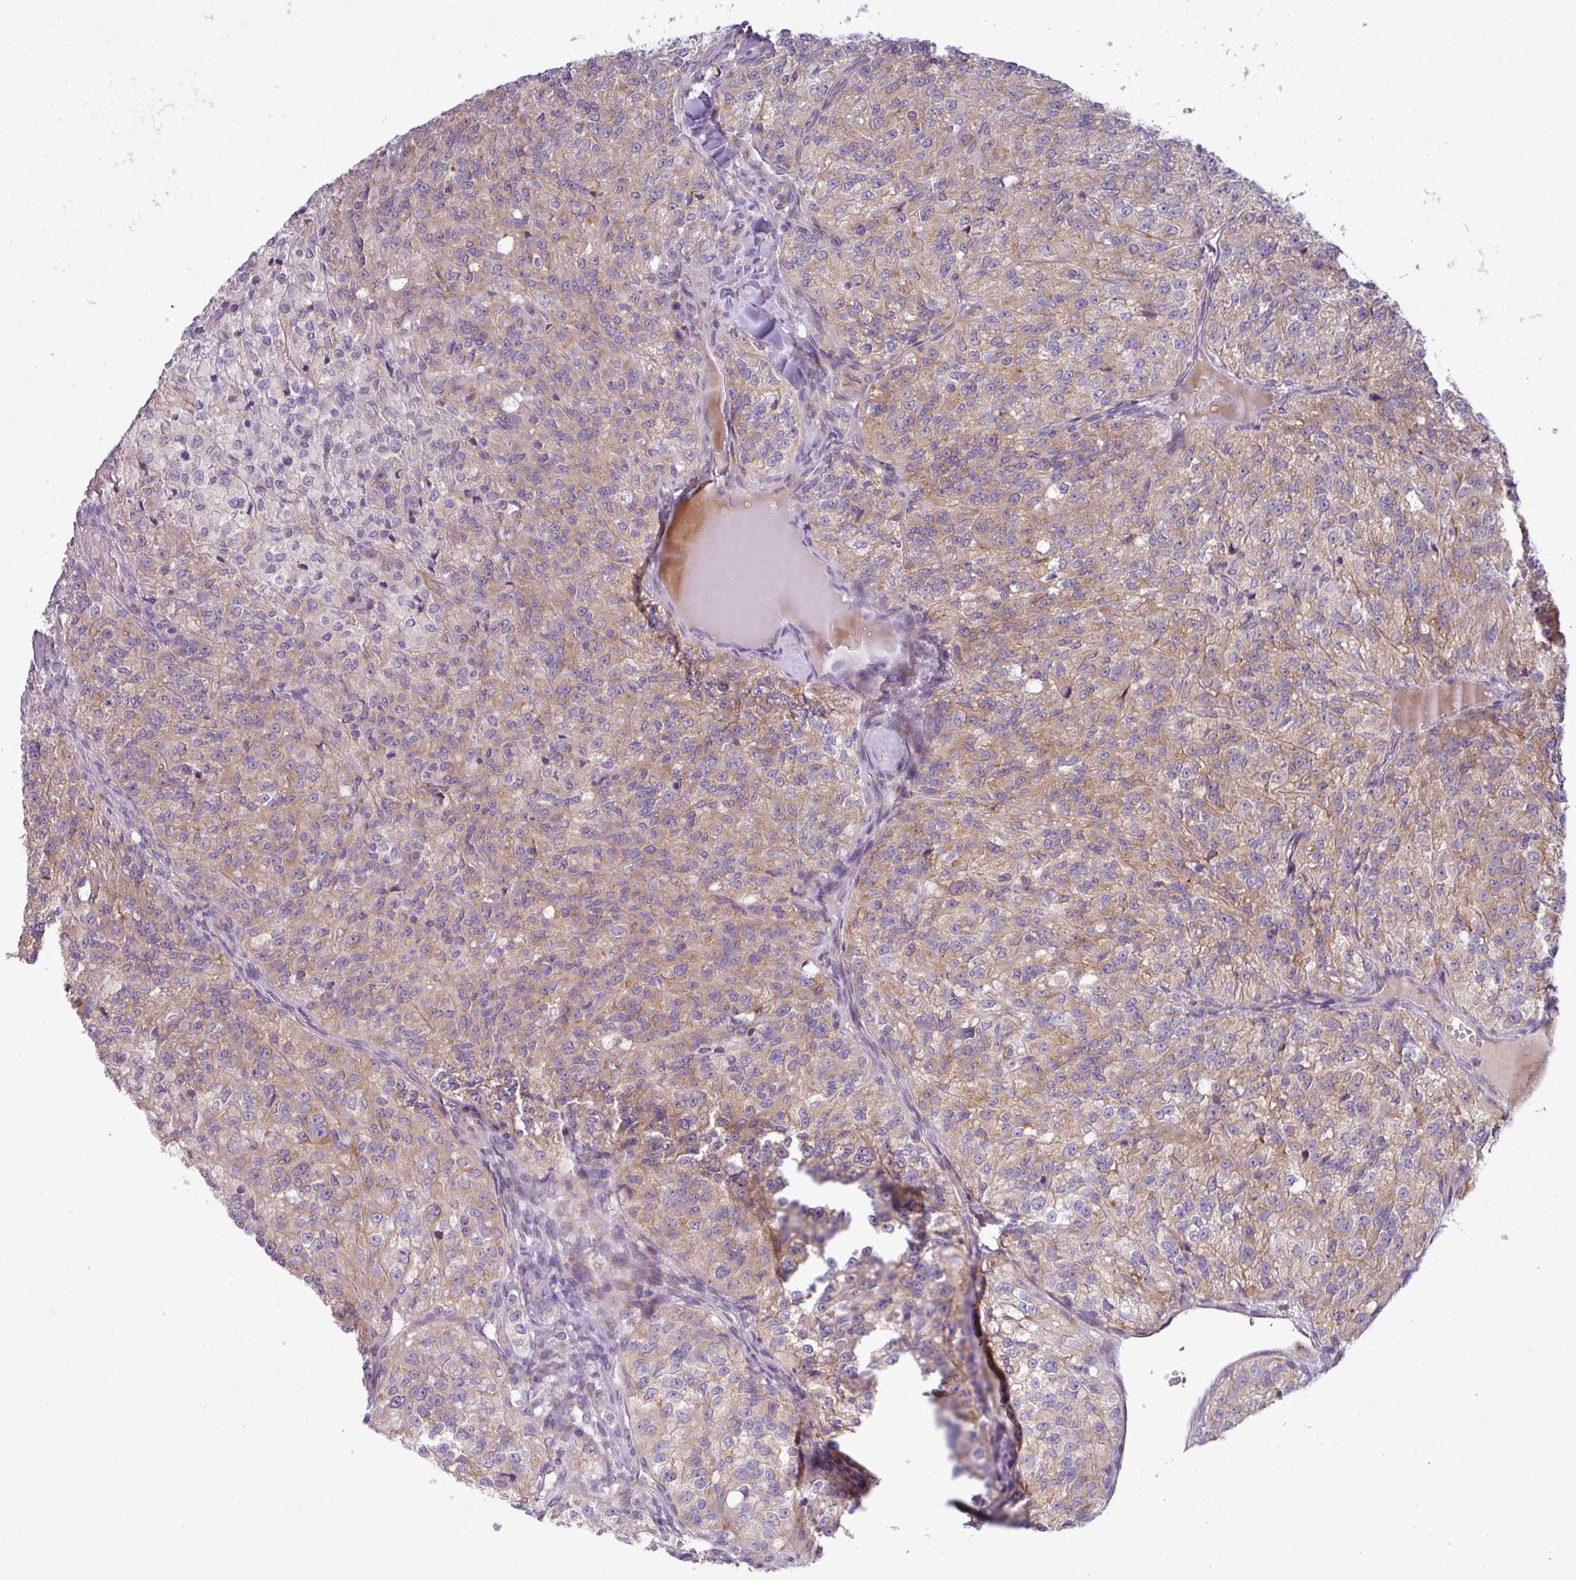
{"staining": {"intensity": "weak", "quantity": ">75%", "location": "cytoplasmic/membranous"}, "tissue": "renal cancer", "cell_type": "Tumor cells", "image_type": "cancer", "snomed": [{"axis": "morphology", "description": "Adenocarcinoma, NOS"}, {"axis": "topography", "description": "Kidney"}], "caption": "Immunohistochemical staining of human adenocarcinoma (renal) shows low levels of weak cytoplasmic/membranous positivity in approximately >75% of tumor cells.", "gene": "VTI1A", "patient": {"sex": "female", "age": 63}}